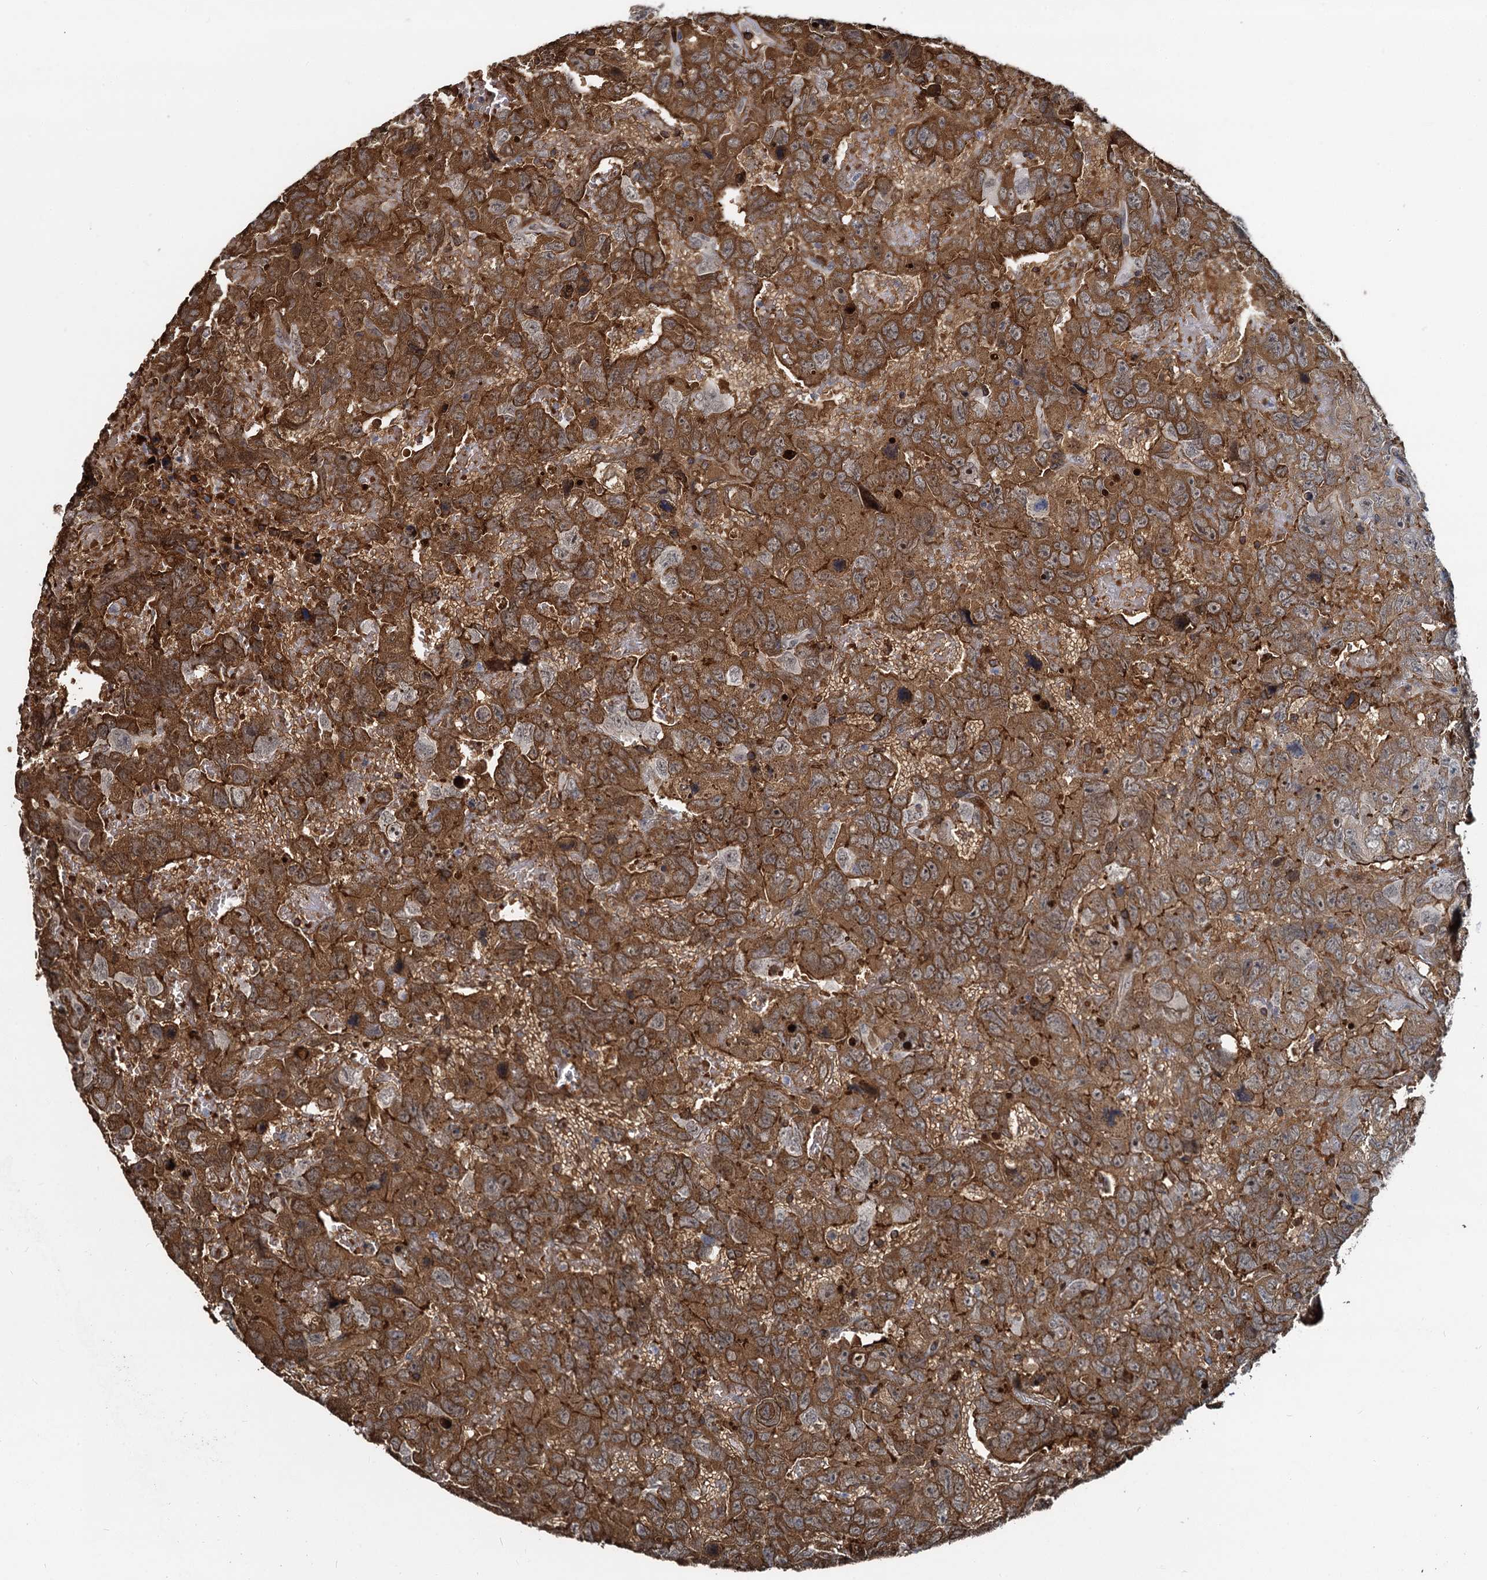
{"staining": {"intensity": "strong", "quantity": ">75%", "location": "cytoplasmic/membranous,nuclear"}, "tissue": "testis cancer", "cell_type": "Tumor cells", "image_type": "cancer", "snomed": [{"axis": "morphology", "description": "Carcinoma, Embryonal, NOS"}, {"axis": "topography", "description": "Testis"}], "caption": "IHC (DAB (3,3'-diaminobenzidine)) staining of testis cancer reveals strong cytoplasmic/membranous and nuclear protein staining in approximately >75% of tumor cells.", "gene": "FANCI", "patient": {"sex": "male", "age": 45}}